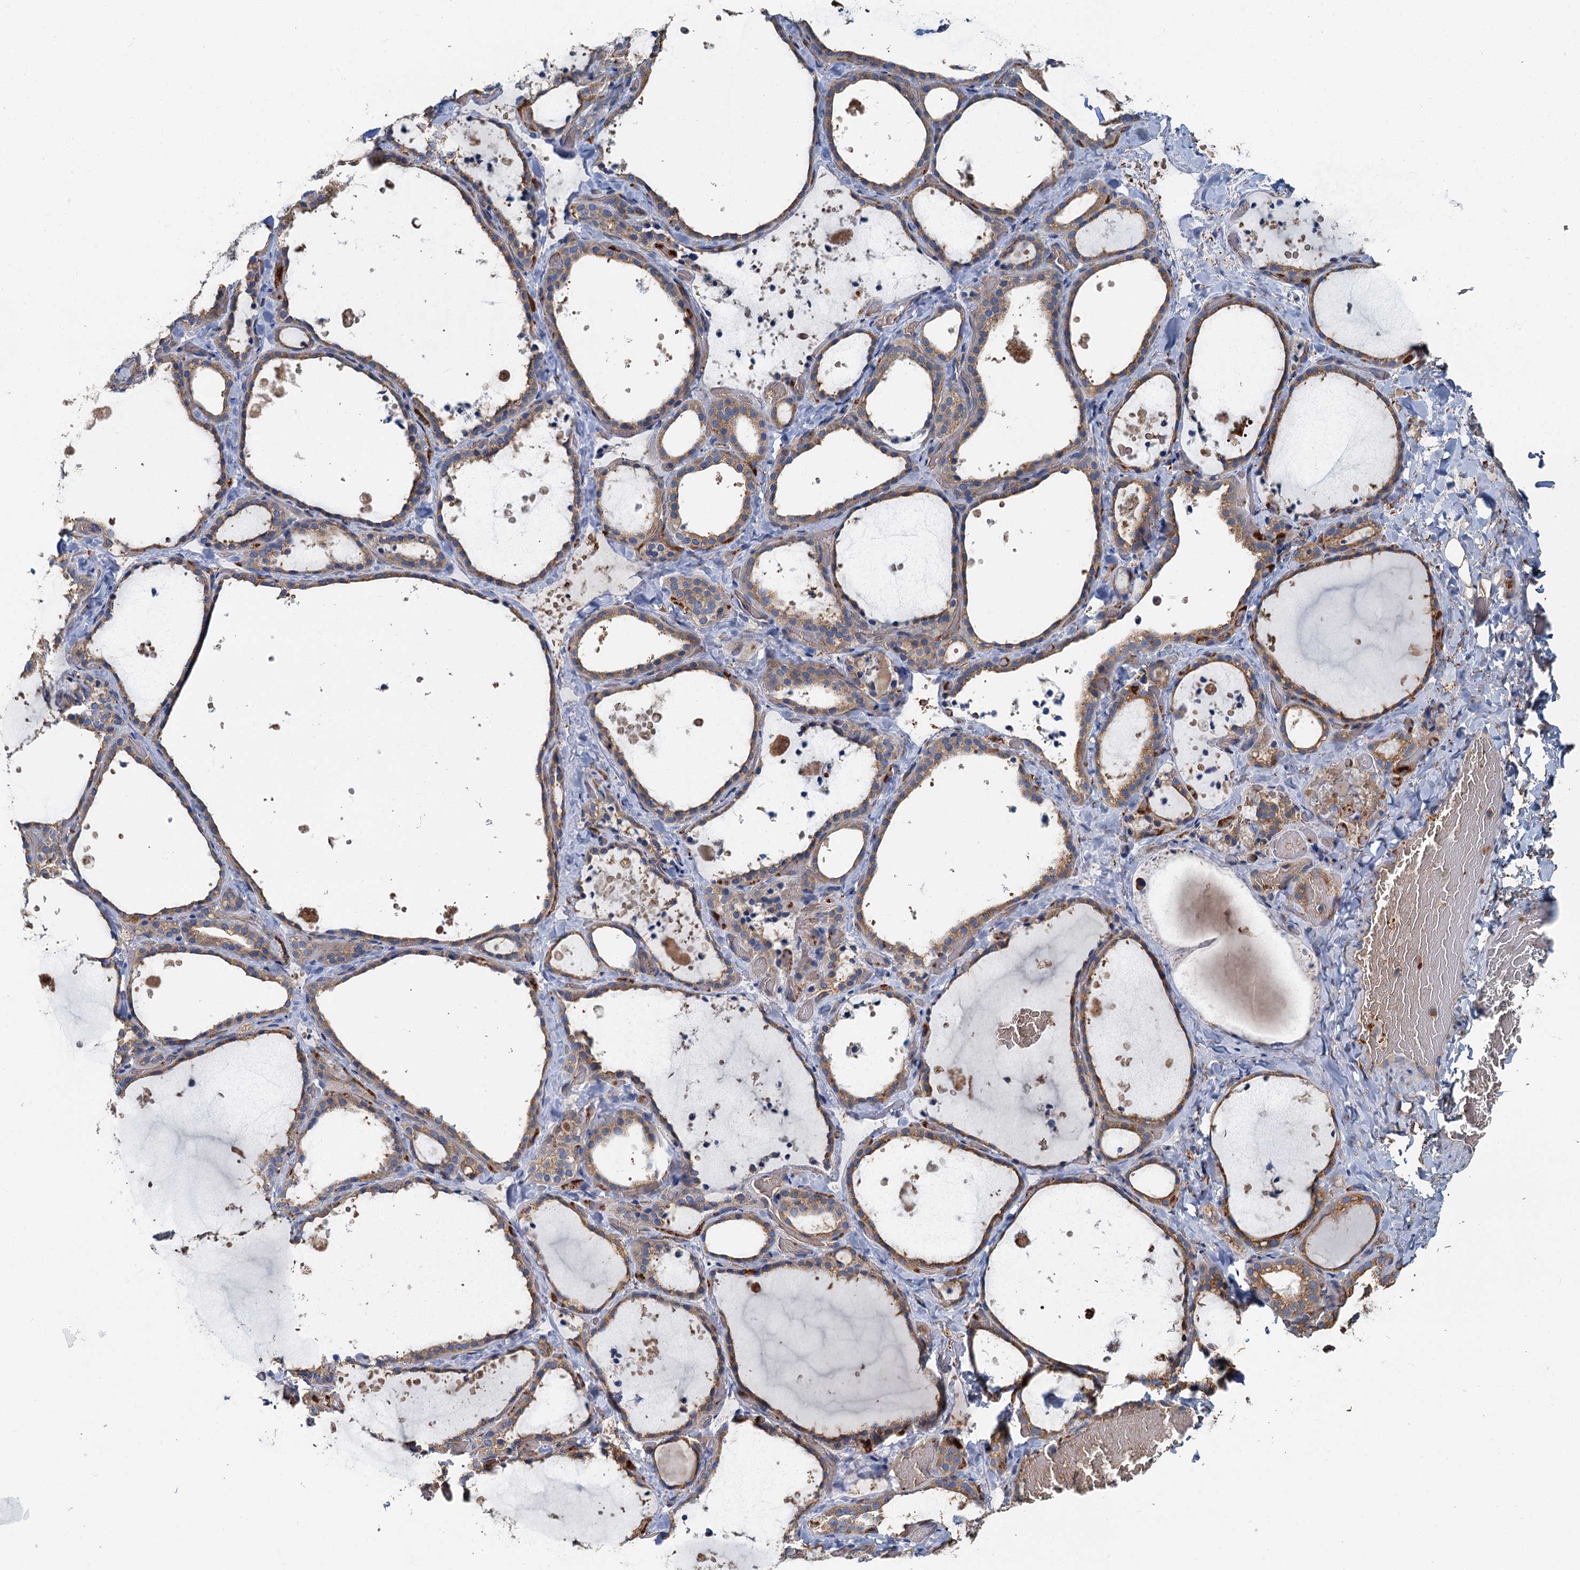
{"staining": {"intensity": "moderate", "quantity": ">75%", "location": "cytoplasmic/membranous"}, "tissue": "thyroid gland", "cell_type": "Glandular cells", "image_type": "normal", "snomed": [{"axis": "morphology", "description": "Normal tissue, NOS"}, {"axis": "topography", "description": "Thyroid gland"}], "caption": "Glandular cells show moderate cytoplasmic/membranous staining in about >75% of cells in benign thyroid gland.", "gene": "PPIP5K1", "patient": {"sex": "female", "age": 44}}